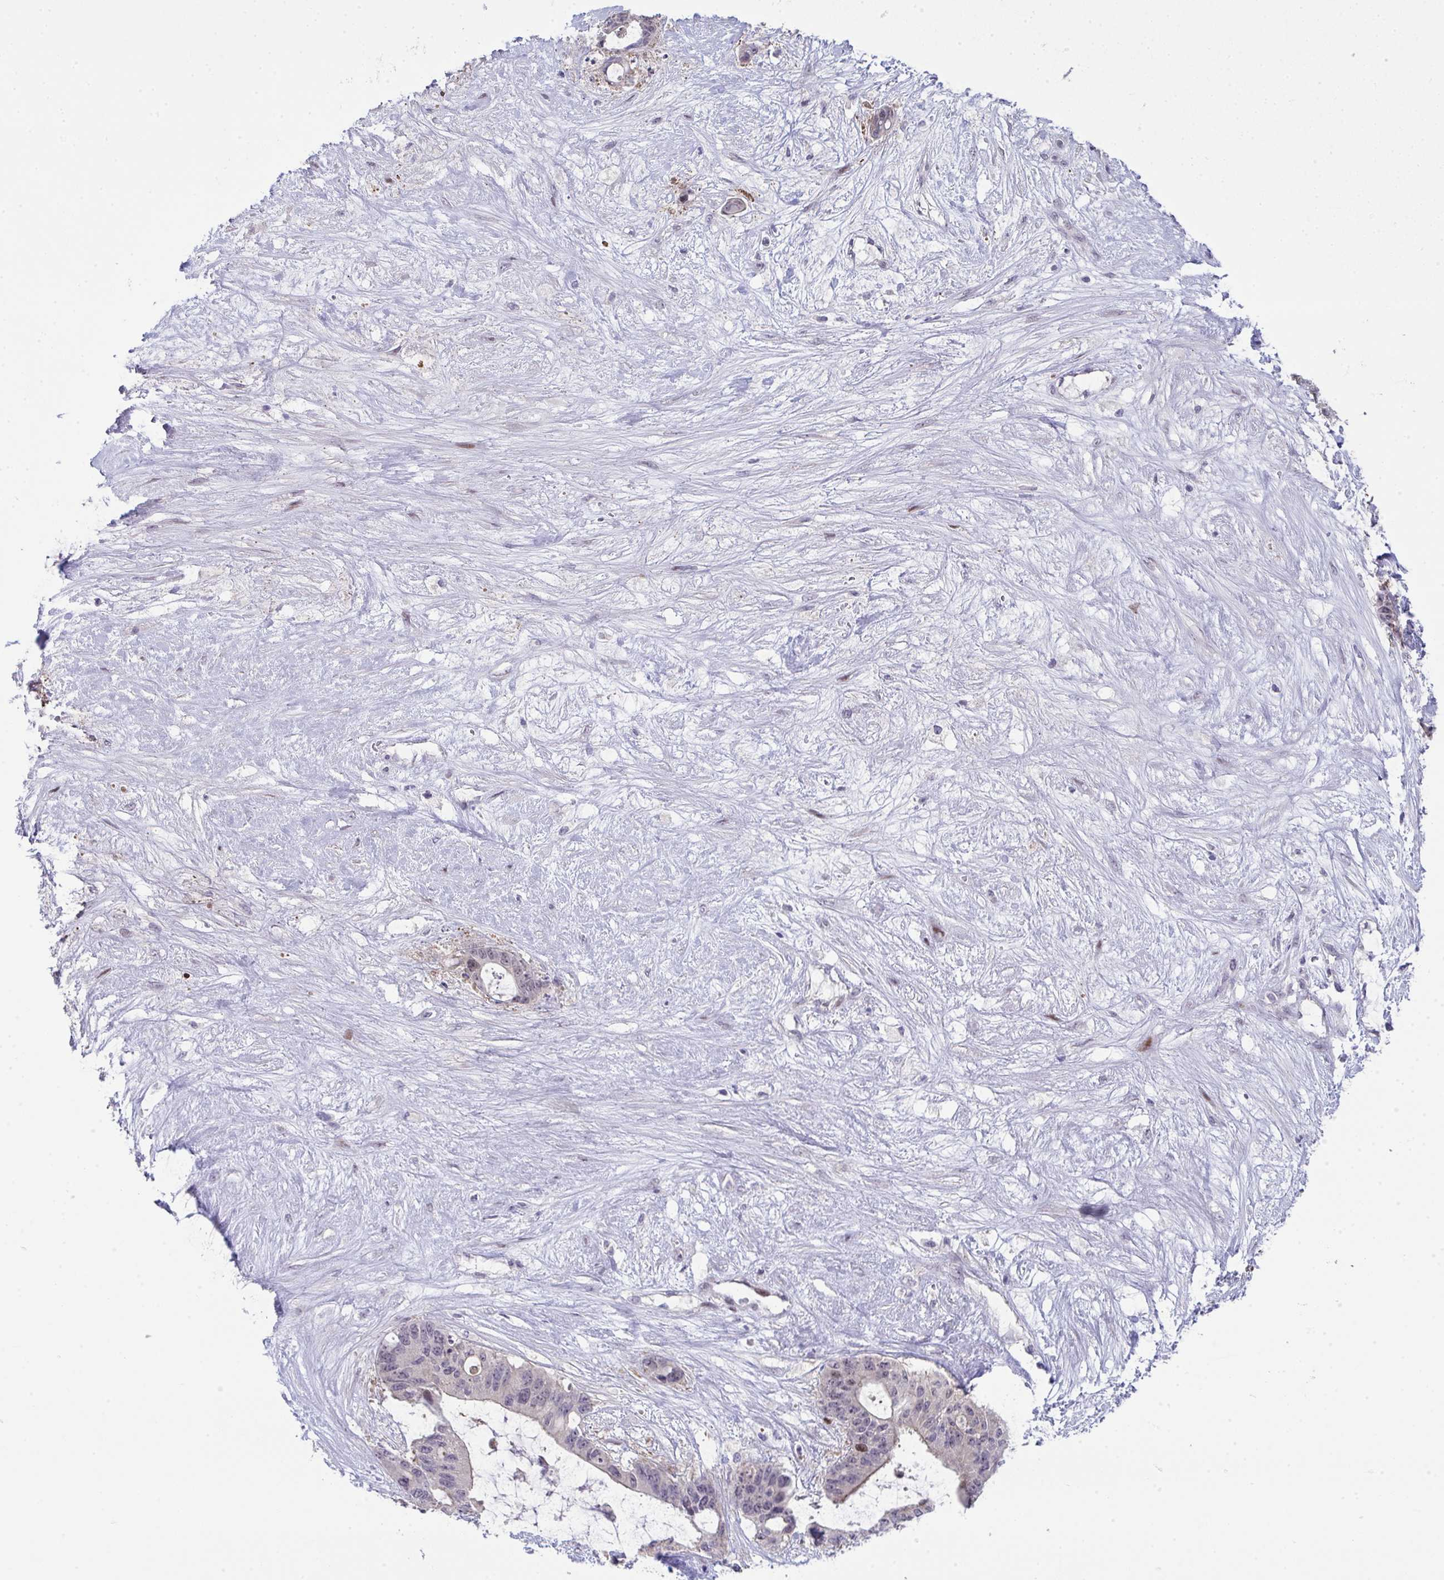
{"staining": {"intensity": "weak", "quantity": "<25%", "location": "nuclear"}, "tissue": "liver cancer", "cell_type": "Tumor cells", "image_type": "cancer", "snomed": [{"axis": "morphology", "description": "Normal tissue, NOS"}, {"axis": "morphology", "description": "Cholangiocarcinoma"}, {"axis": "topography", "description": "Liver"}, {"axis": "topography", "description": "Peripheral nerve tissue"}], "caption": "This is an IHC image of liver cholangiocarcinoma. There is no expression in tumor cells.", "gene": "GALNT16", "patient": {"sex": "female", "age": 73}}